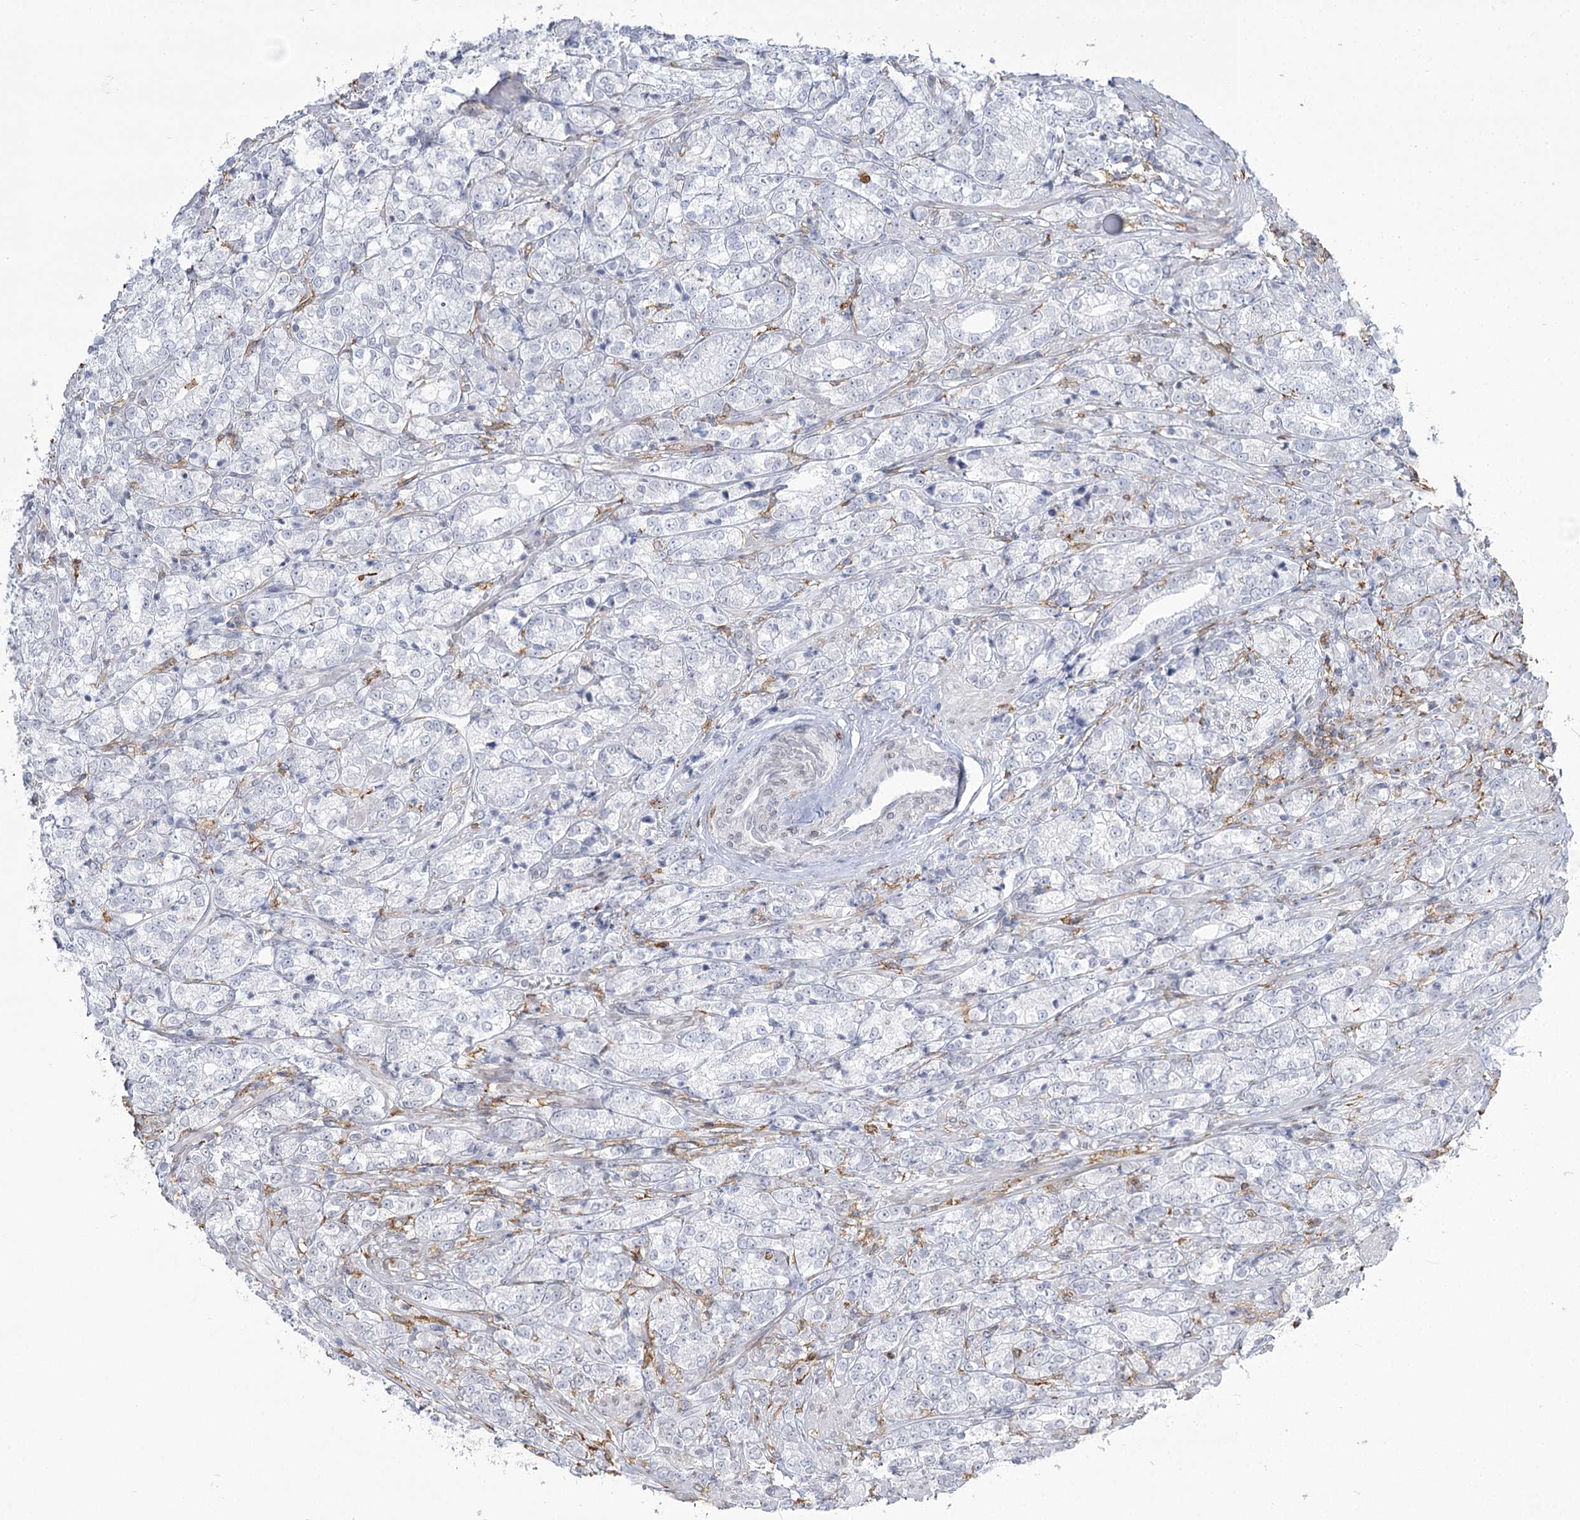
{"staining": {"intensity": "negative", "quantity": "none", "location": "none"}, "tissue": "prostate cancer", "cell_type": "Tumor cells", "image_type": "cancer", "snomed": [{"axis": "morphology", "description": "Adenocarcinoma, High grade"}, {"axis": "topography", "description": "Prostate"}], "caption": "Human prostate adenocarcinoma (high-grade) stained for a protein using IHC exhibits no positivity in tumor cells.", "gene": "C11orf1", "patient": {"sex": "male", "age": 69}}